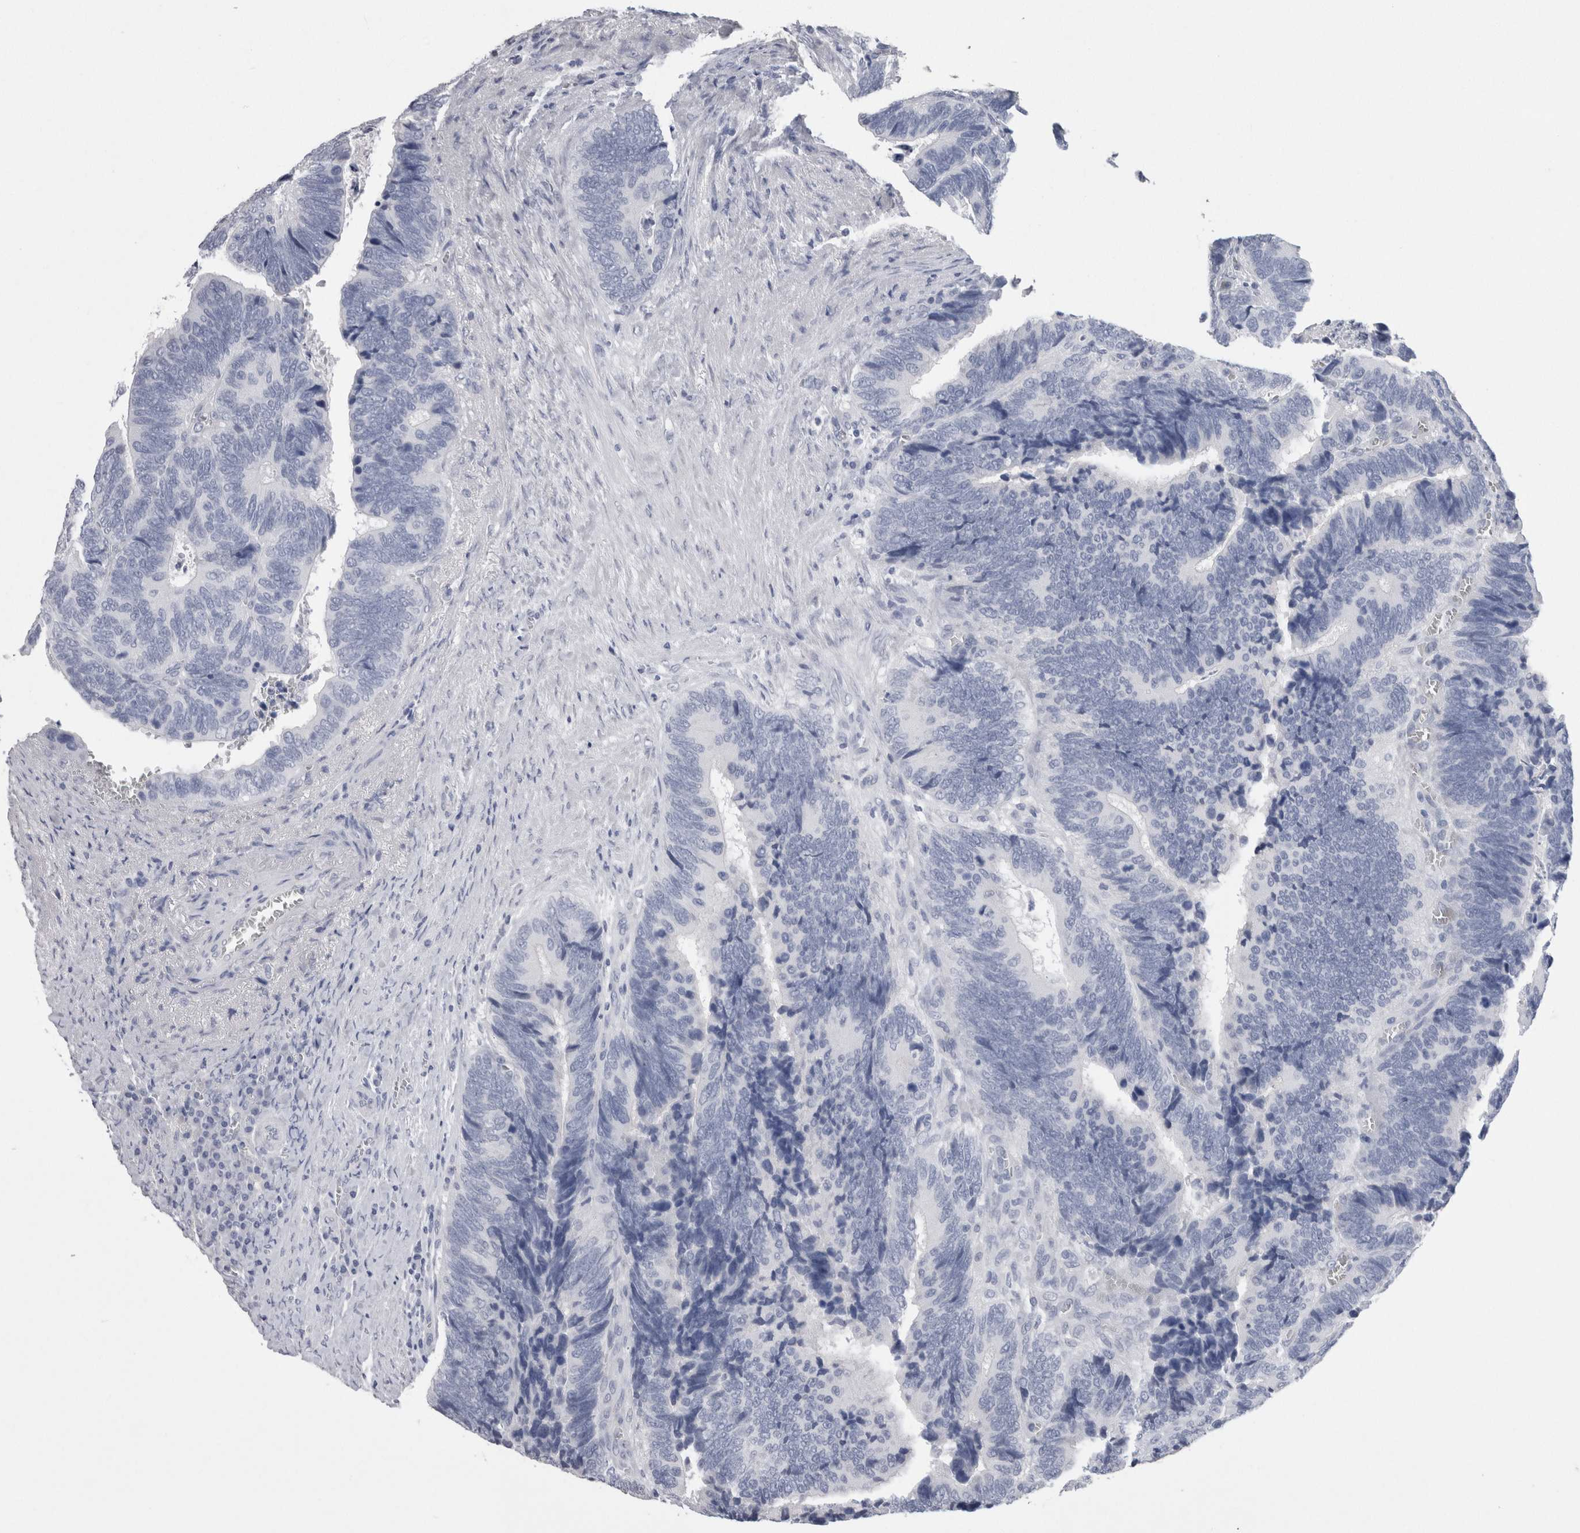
{"staining": {"intensity": "negative", "quantity": "none", "location": "none"}, "tissue": "colorectal cancer", "cell_type": "Tumor cells", "image_type": "cancer", "snomed": [{"axis": "morphology", "description": "Adenocarcinoma, NOS"}, {"axis": "topography", "description": "Colon"}], "caption": "A photomicrograph of adenocarcinoma (colorectal) stained for a protein reveals no brown staining in tumor cells.", "gene": "CA8", "patient": {"sex": "male", "age": 72}}